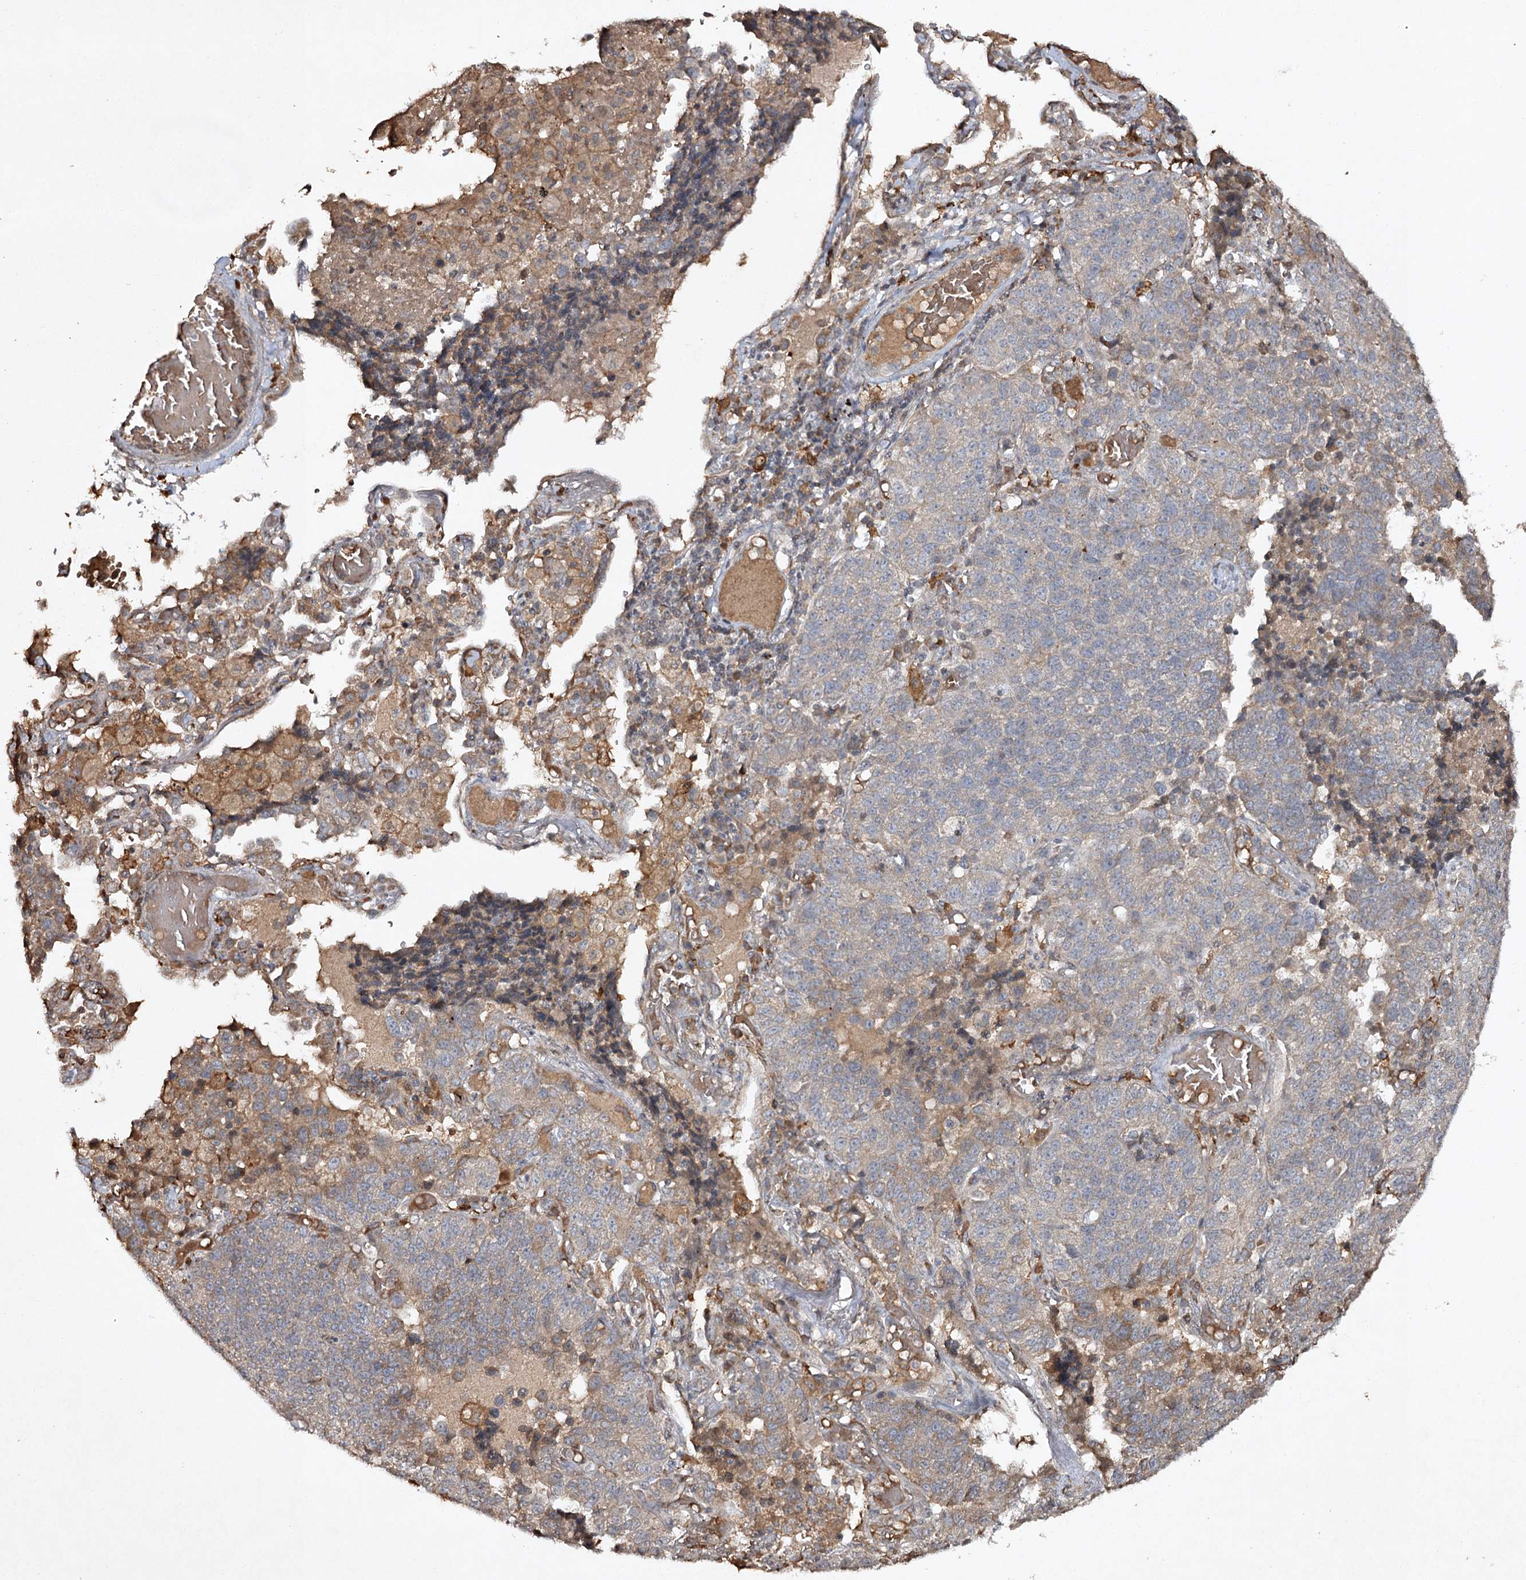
{"staining": {"intensity": "weak", "quantity": "<25%", "location": "cytoplasmic/membranous"}, "tissue": "lung cancer", "cell_type": "Tumor cells", "image_type": "cancer", "snomed": [{"axis": "morphology", "description": "Adenocarcinoma, NOS"}, {"axis": "topography", "description": "Lung"}], "caption": "DAB (3,3'-diaminobenzidine) immunohistochemical staining of lung cancer exhibits no significant positivity in tumor cells.", "gene": "CYP2B6", "patient": {"sex": "male", "age": 49}}